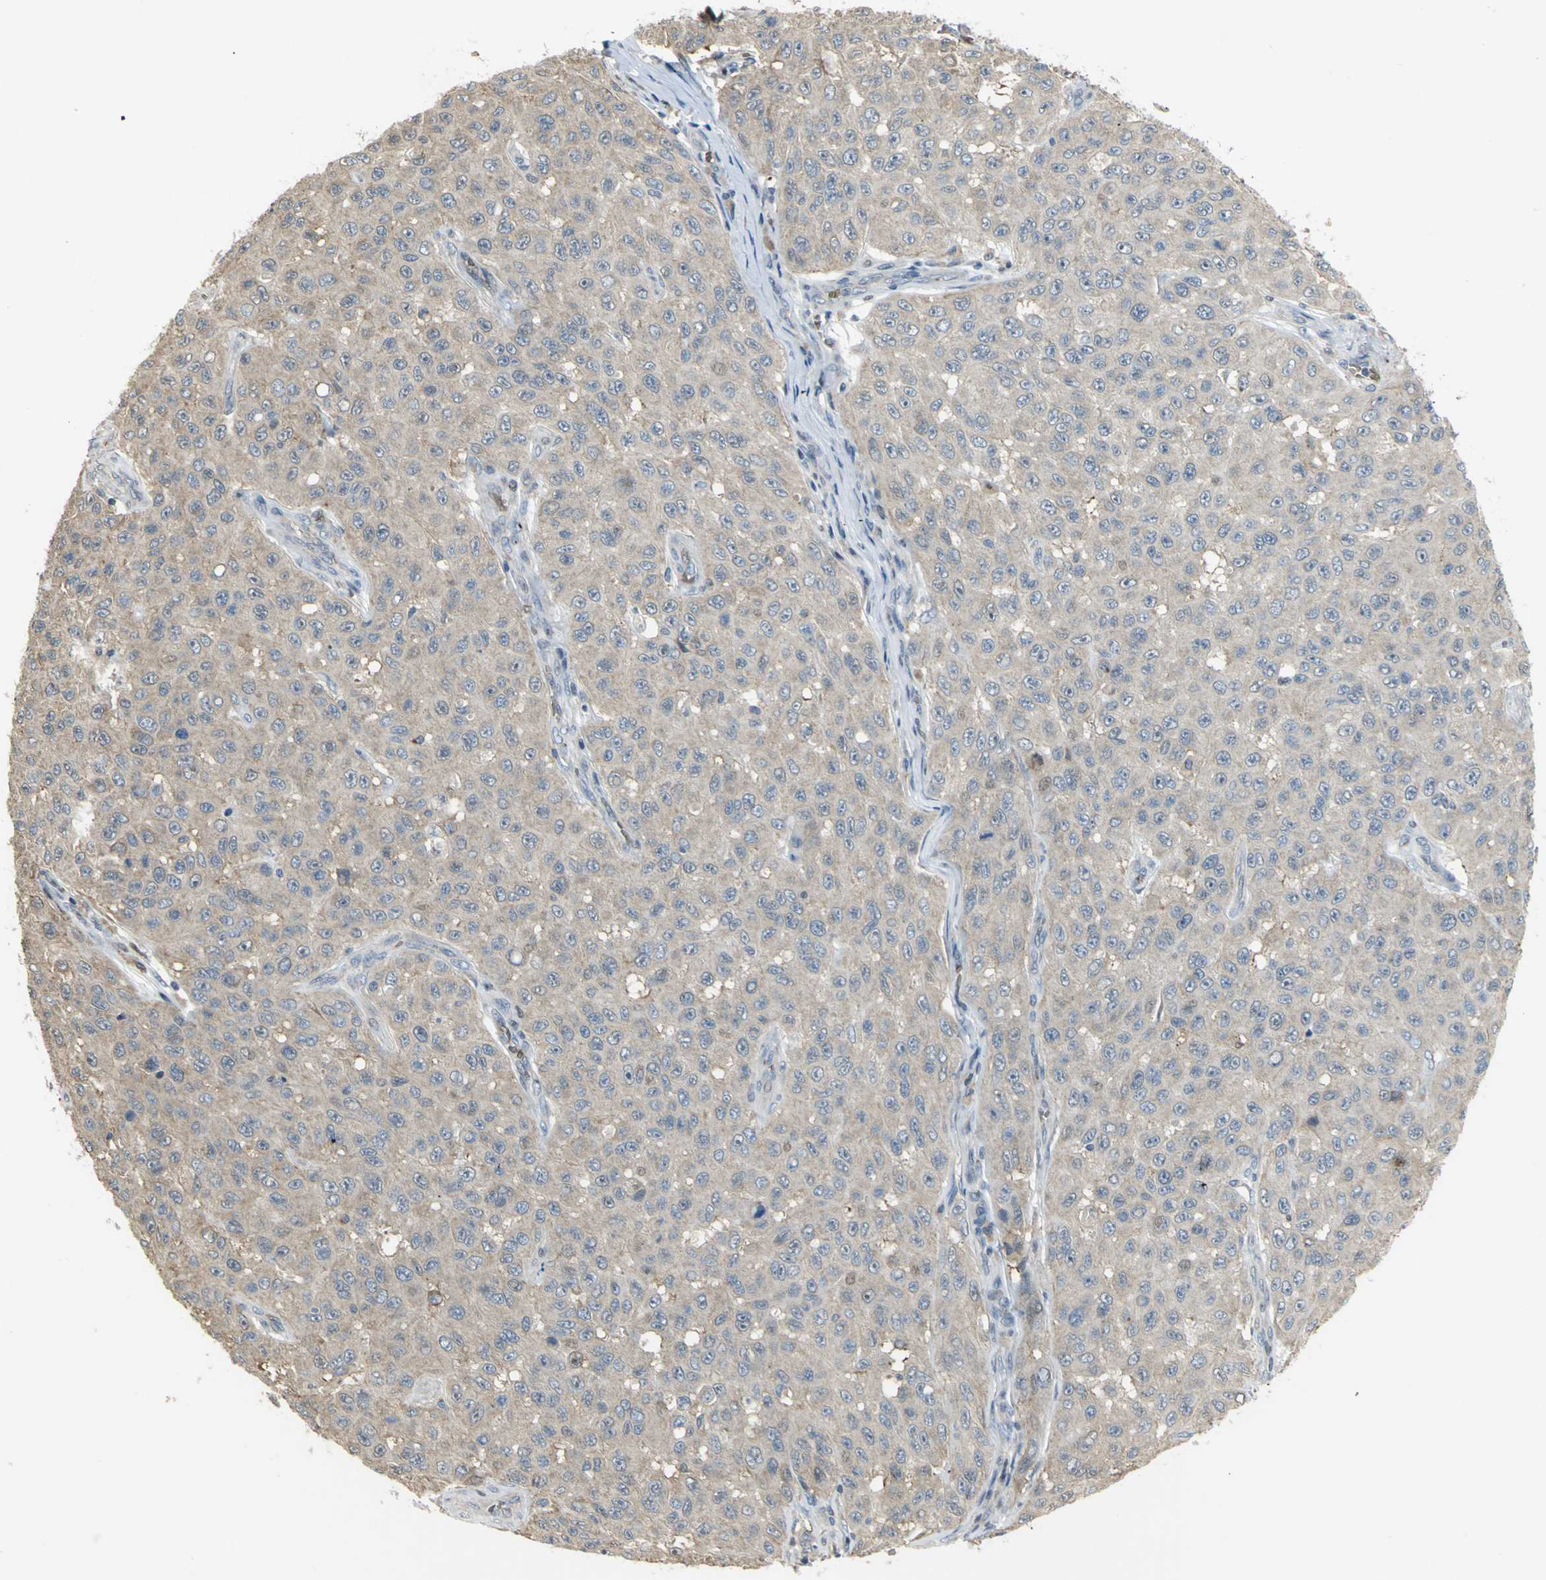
{"staining": {"intensity": "negative", "quantity": "none", "location": "none"}, "tissue": "melanoma", "cell_type": "Tumor cells", "image_type": "cancer", "snomed": [{"axis": "morphology", "description": "Malignant melanoma, NOS"}, {"axis": "topography", "description": "Skin"}], "caption": "IHC histopathology image of neoplastic tissue: human melanoma stained with DAB (3,3'-diaminobenzidine) reveals no significant protein staining in tumor cells.", "gene": "ANK1", "patient": {"sex": "male", "age": 30}}